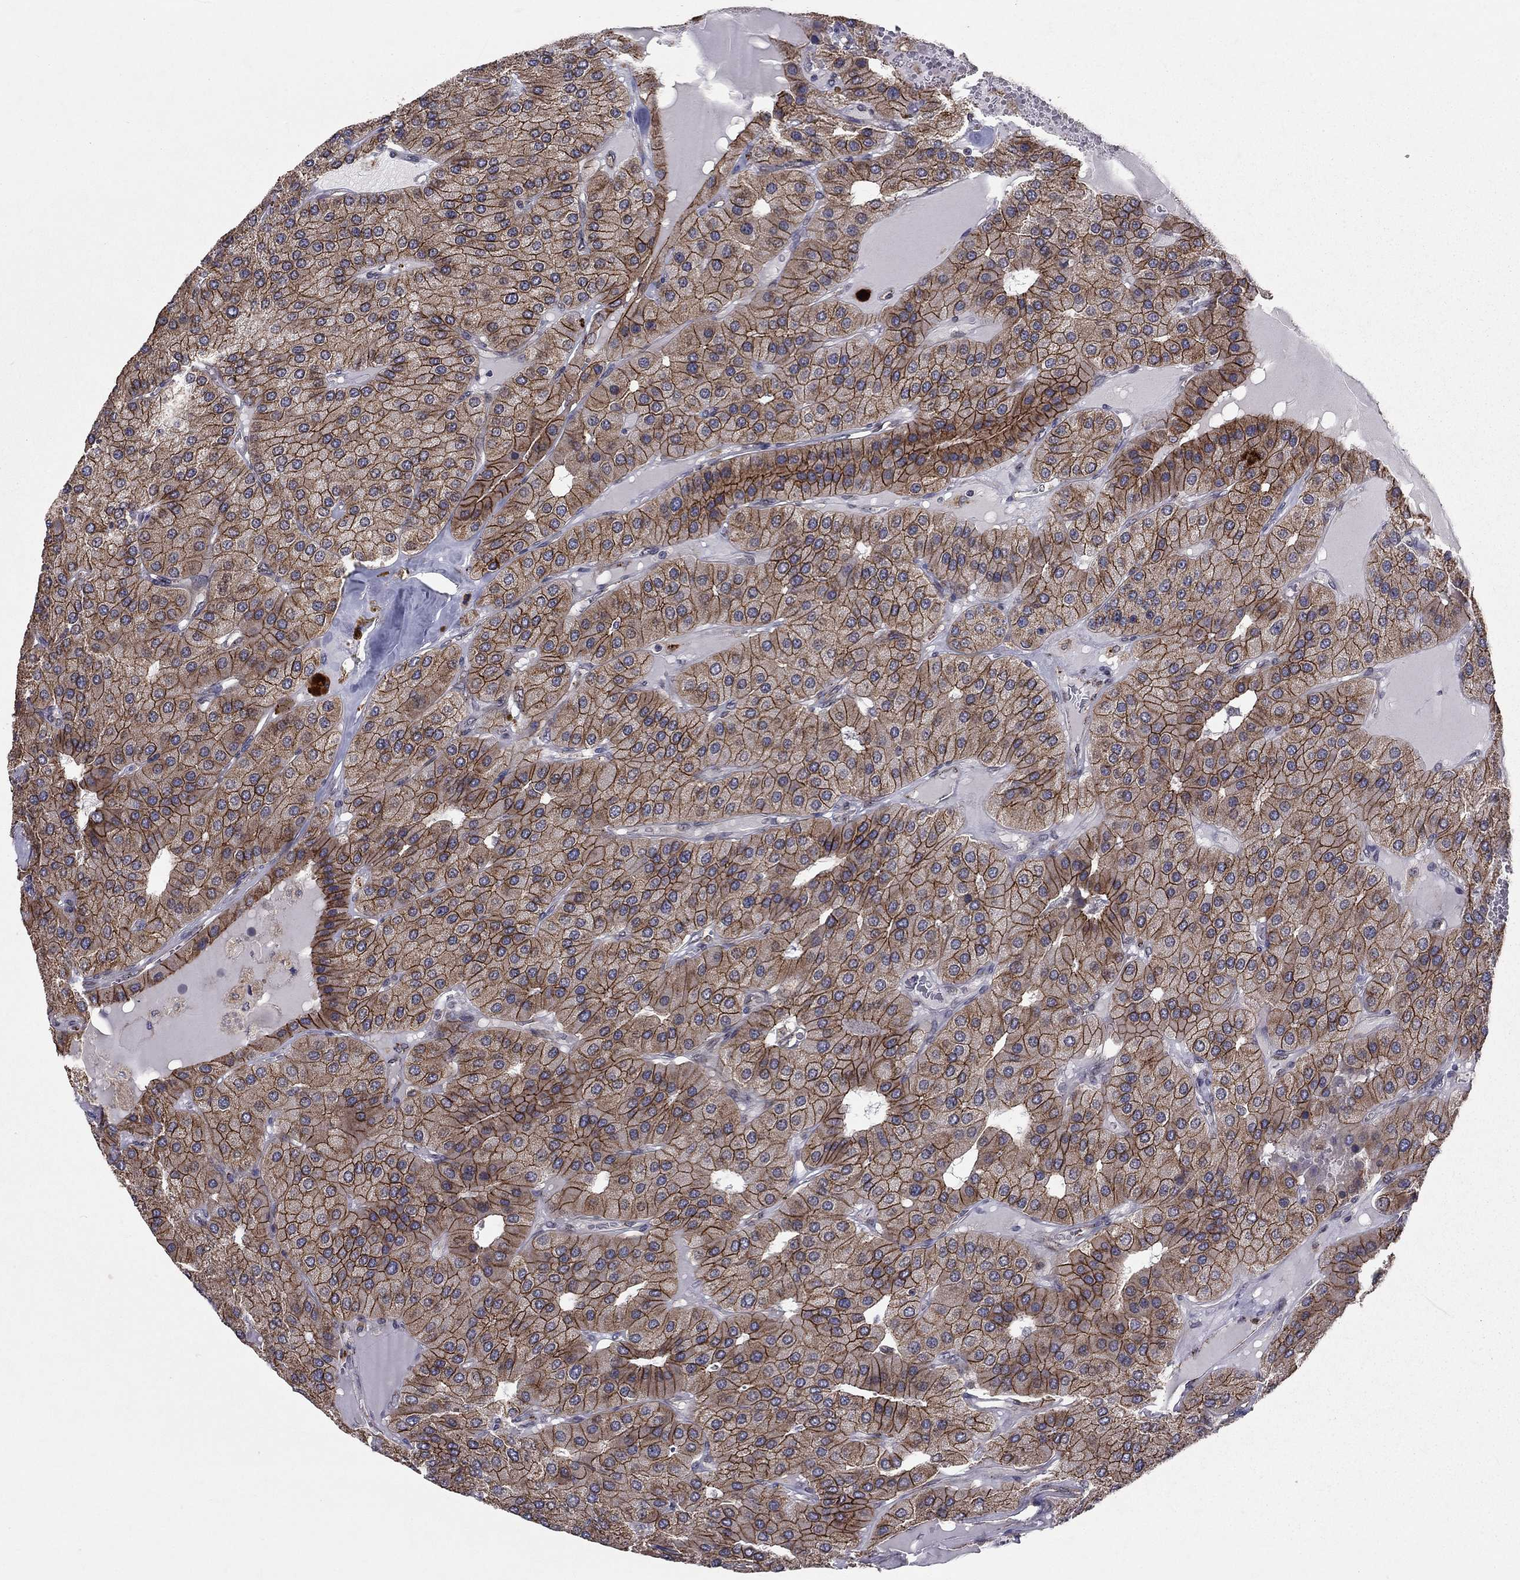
{"staining": {"intensity": "strong", "quantity": ">75%", "location": "cytoplasmic/membranous"}, "tissue": "parathyroid gland", "cell_type": "Glandular cells", "image_type": "normal", "snomed": [{"axis": "morphology", "description": "Normal tissue, NOS"}, {"axis": "morphology", "description": "Adenoma, NOS"}, {"axis": "topography", "description": "Parathyroid gland"}], "caption": "Approximately >75% of glandular cells in unremarkable parathyroid gland show strong cytoplasmic/membranous protein positivity as visualized by brown immunohistochemical staining.", "gene": "YIF1A", "patient": {"sex": "female", "age": 86}}